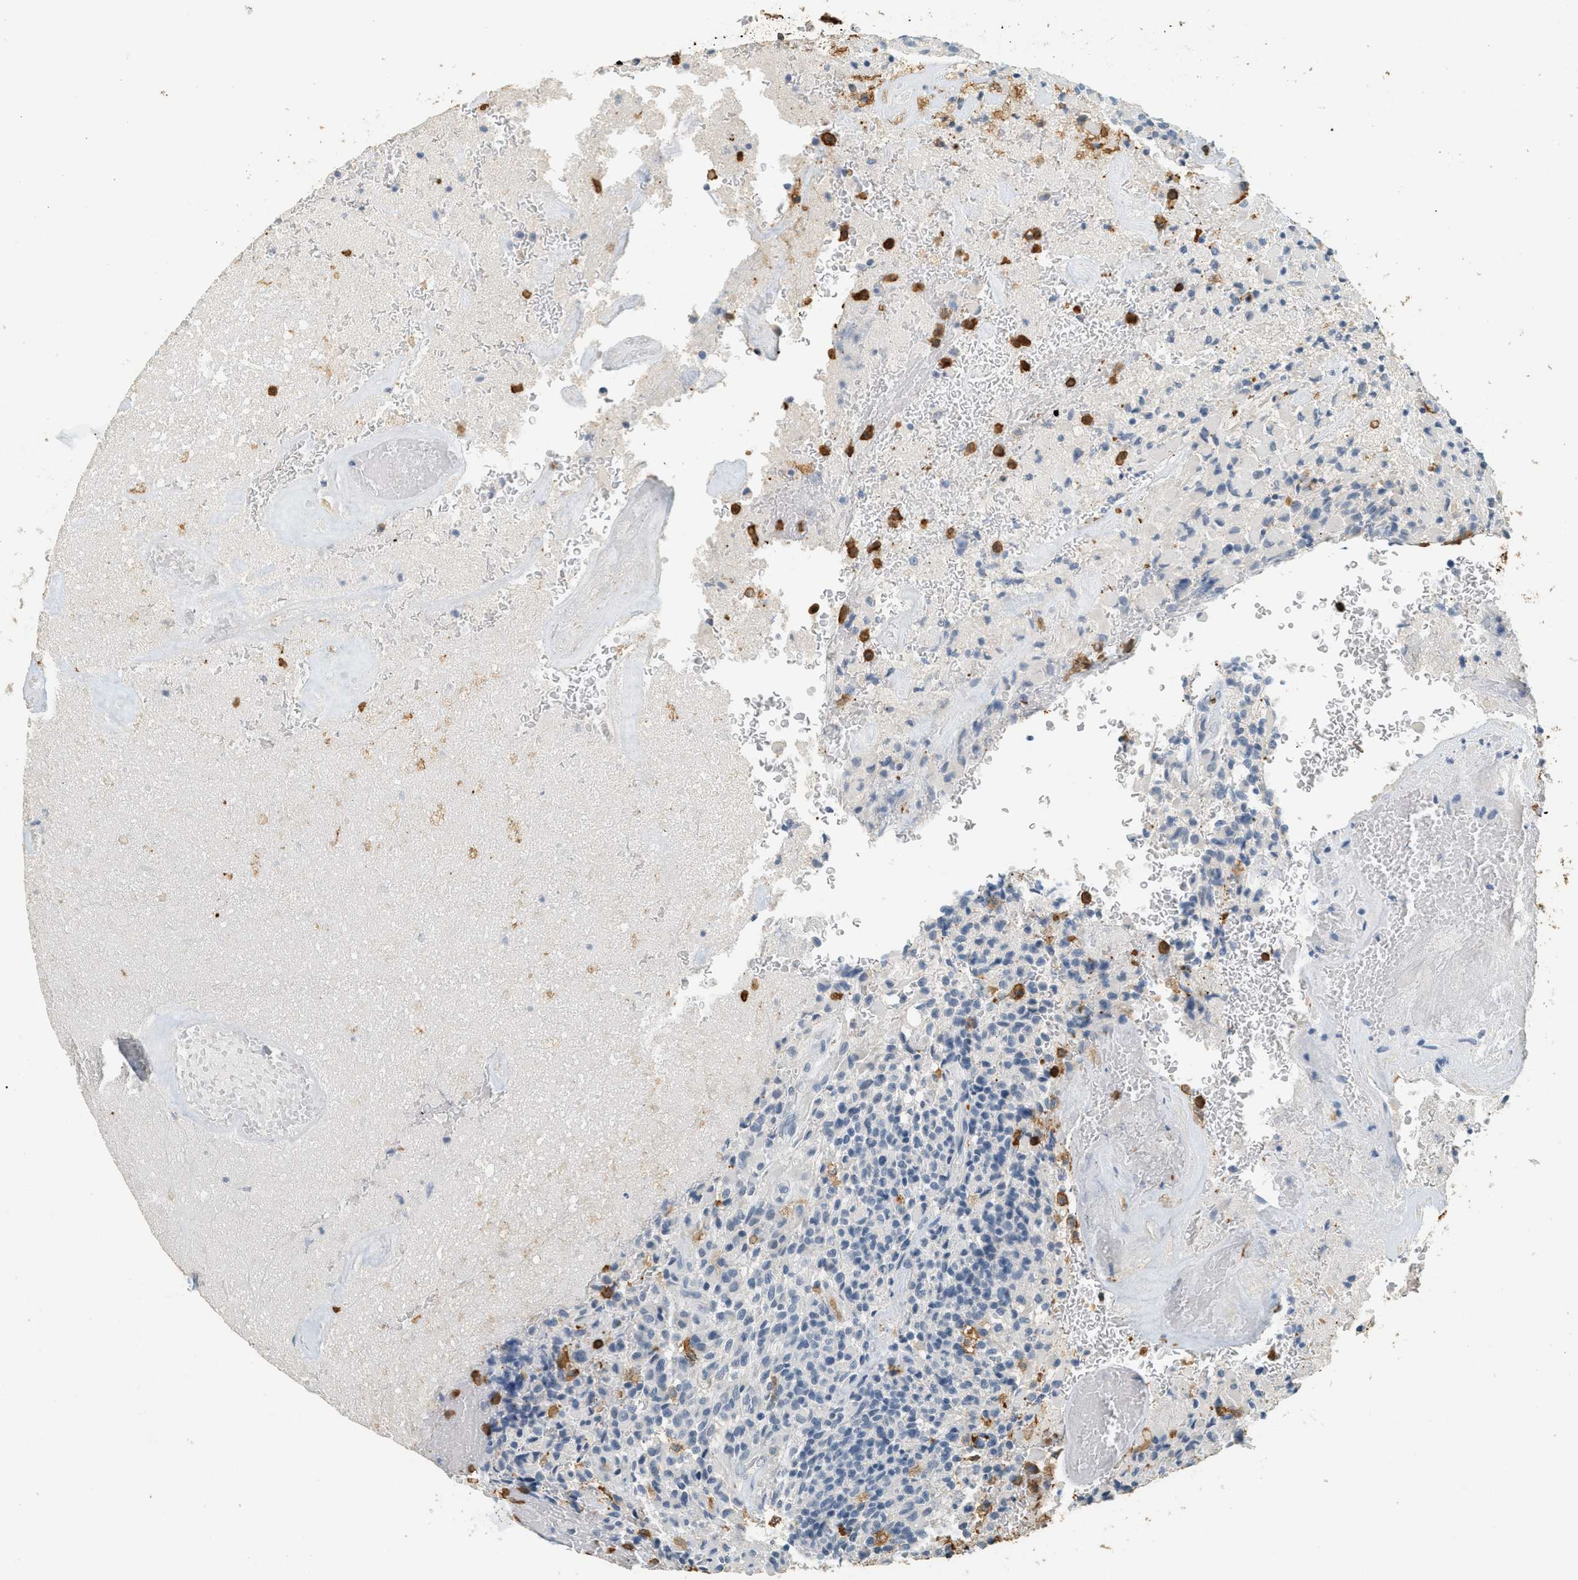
{"staining": {"intensity": "moderate", "quantity": "<25%", "location": "cytoplasmic/membranous"}, "tissue": "glioma", "cell_type": "Tumor cells", "image_type": "cancer", "snomed": [{"axis": "morphology", "description": "Glioma, malignant, High grade"}, {"axis": "topography", "description": "Brain"}], "caption": "Approximately <25% of tumor cells in glioma demonstrate moderate cytoplasmic/membranous protein staining as visualized by brown immunohistochemical staining.", "gene": "LSP1", "patient": {"sex": "male", "age": 71}}